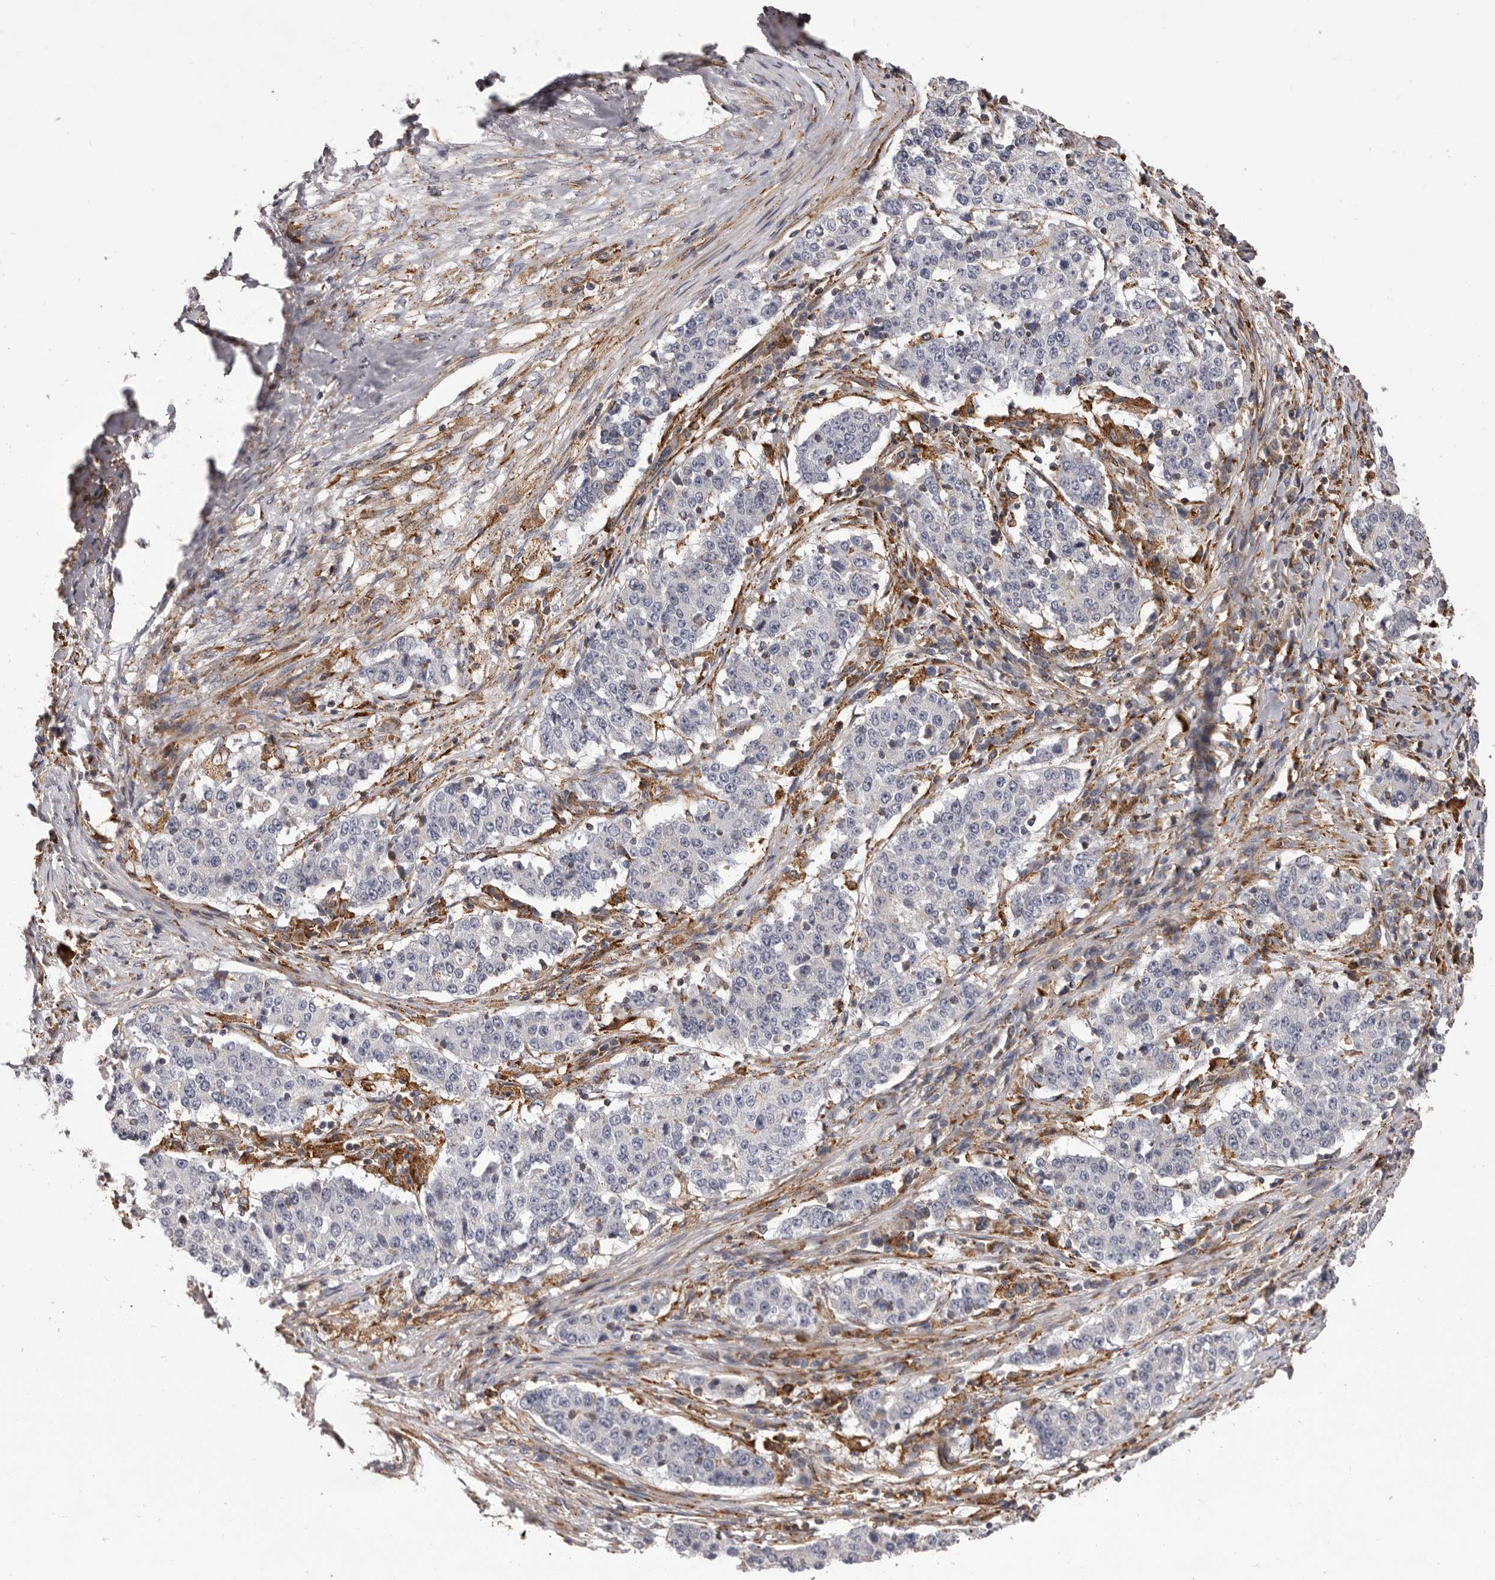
{"staining": {"intensity": "negative", "quantity": "none", "location": "none"}, "tissue": "stomach cancer", "cell_type": "Tumor cells", "image_type": "cancer", "snomed": [{"axis": "morphology", "description": "Adenocarcinoma, NOS"}, {"axis": "topography", "description": "Stomach"}], "caption": "The histopathology image displays no staining of tumor cells in stomach cancer (adenocarcinoma). (DAB IHC visualized using brightfield microscopy, high magnification).", "gene": "ALPK1", "patient": {"sex": "male", "age": 59}}